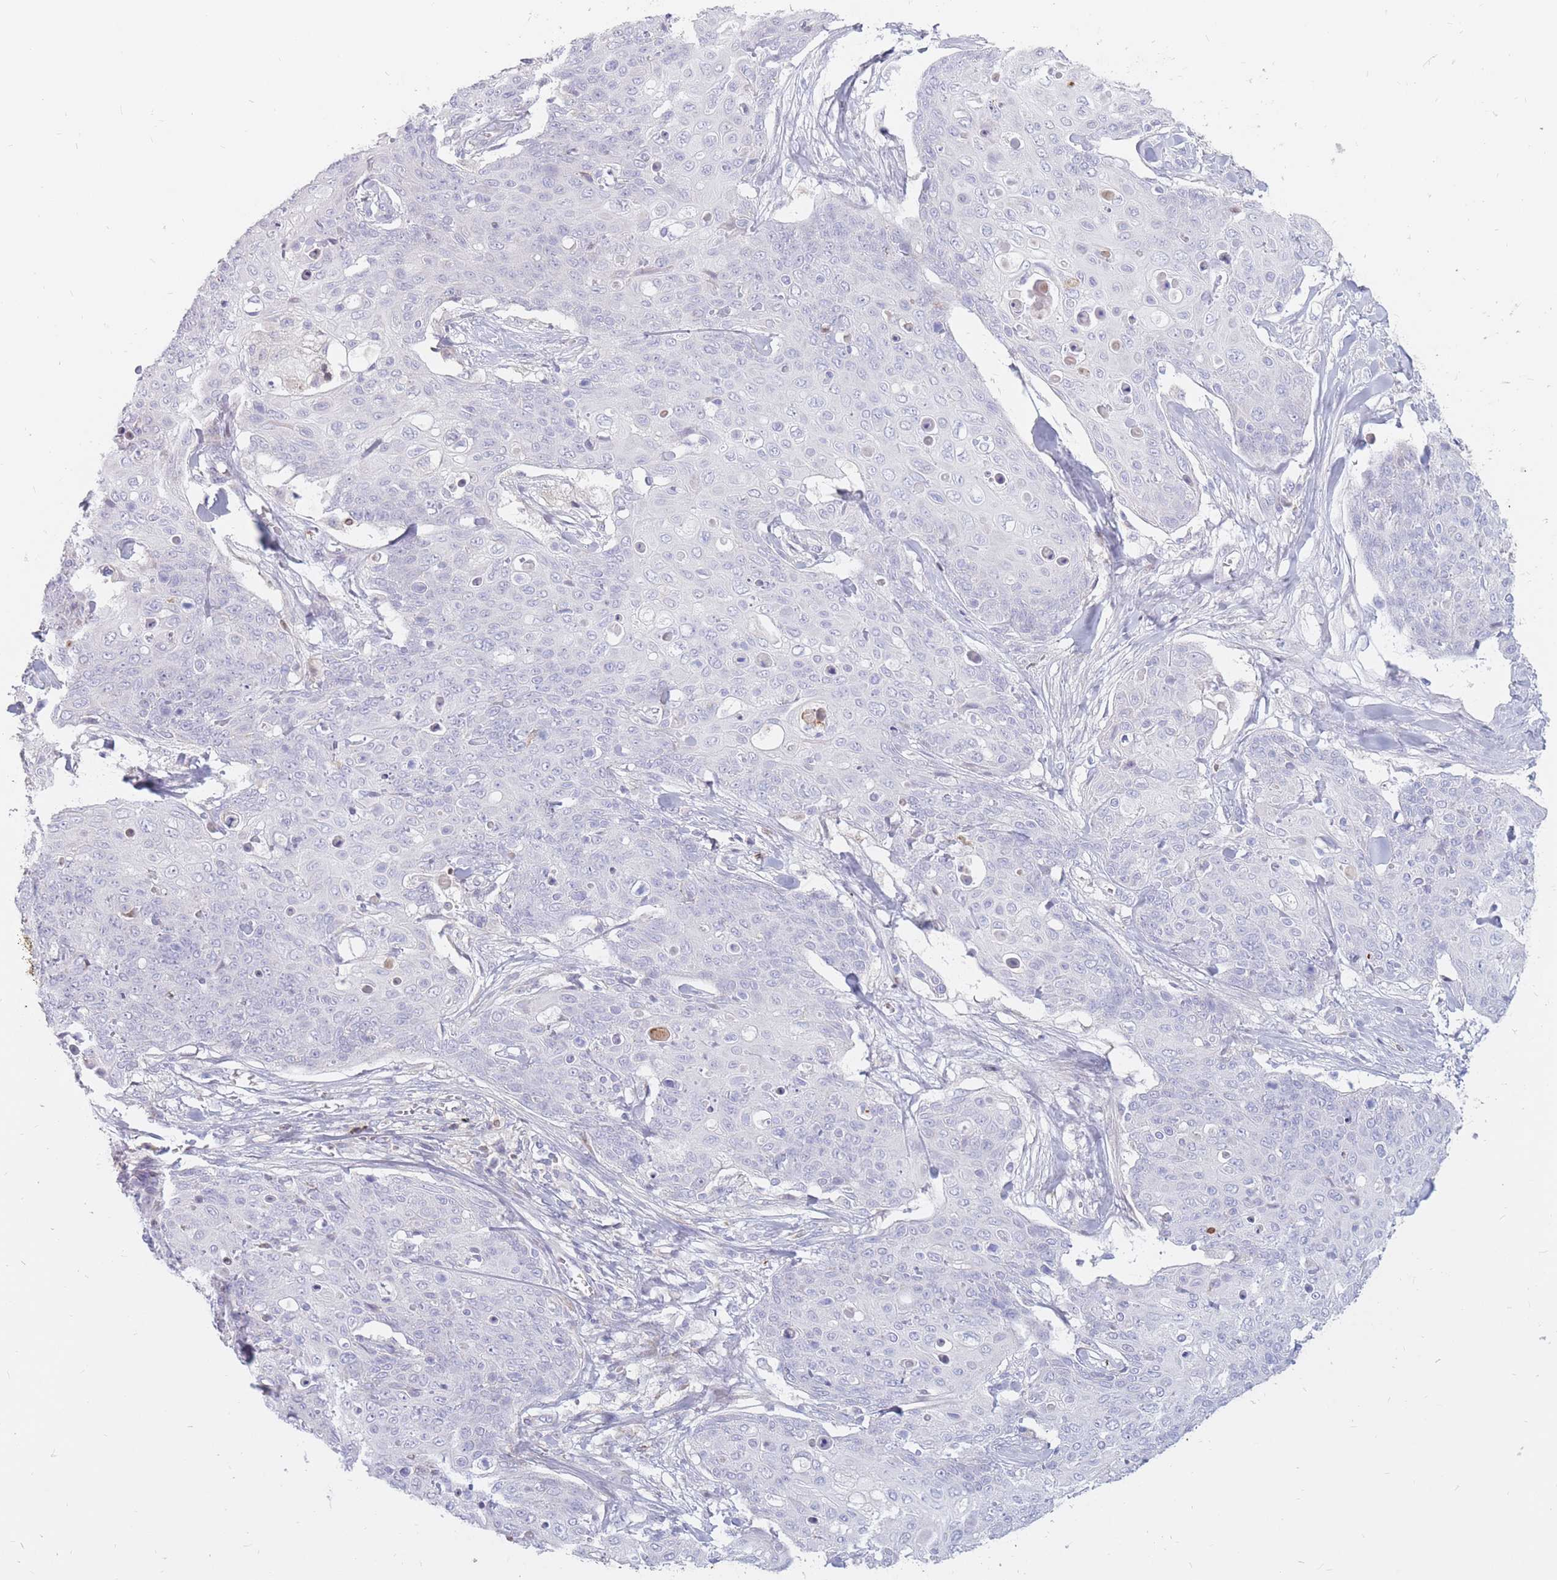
{"staining": {"intensity": "negative", "quantity": "none", "location": "none"}, "tissue": "skin cancer", "cell_type": "Tumor cells", "image_type": "cancer", "snomed": [{"axis": "morphology", "description": "Squamous cell carcinoma, NOS"}, {"axis": "topography", "description": "Skin"}, {"axis": "topography", "description": "Vulva"}], "caption": "There is no significant positivity in tumor cells of skin cancer (squamous cell carcinoma).", "gene": "PTGDR", "patient": {"sex": "female", "age": 85}}